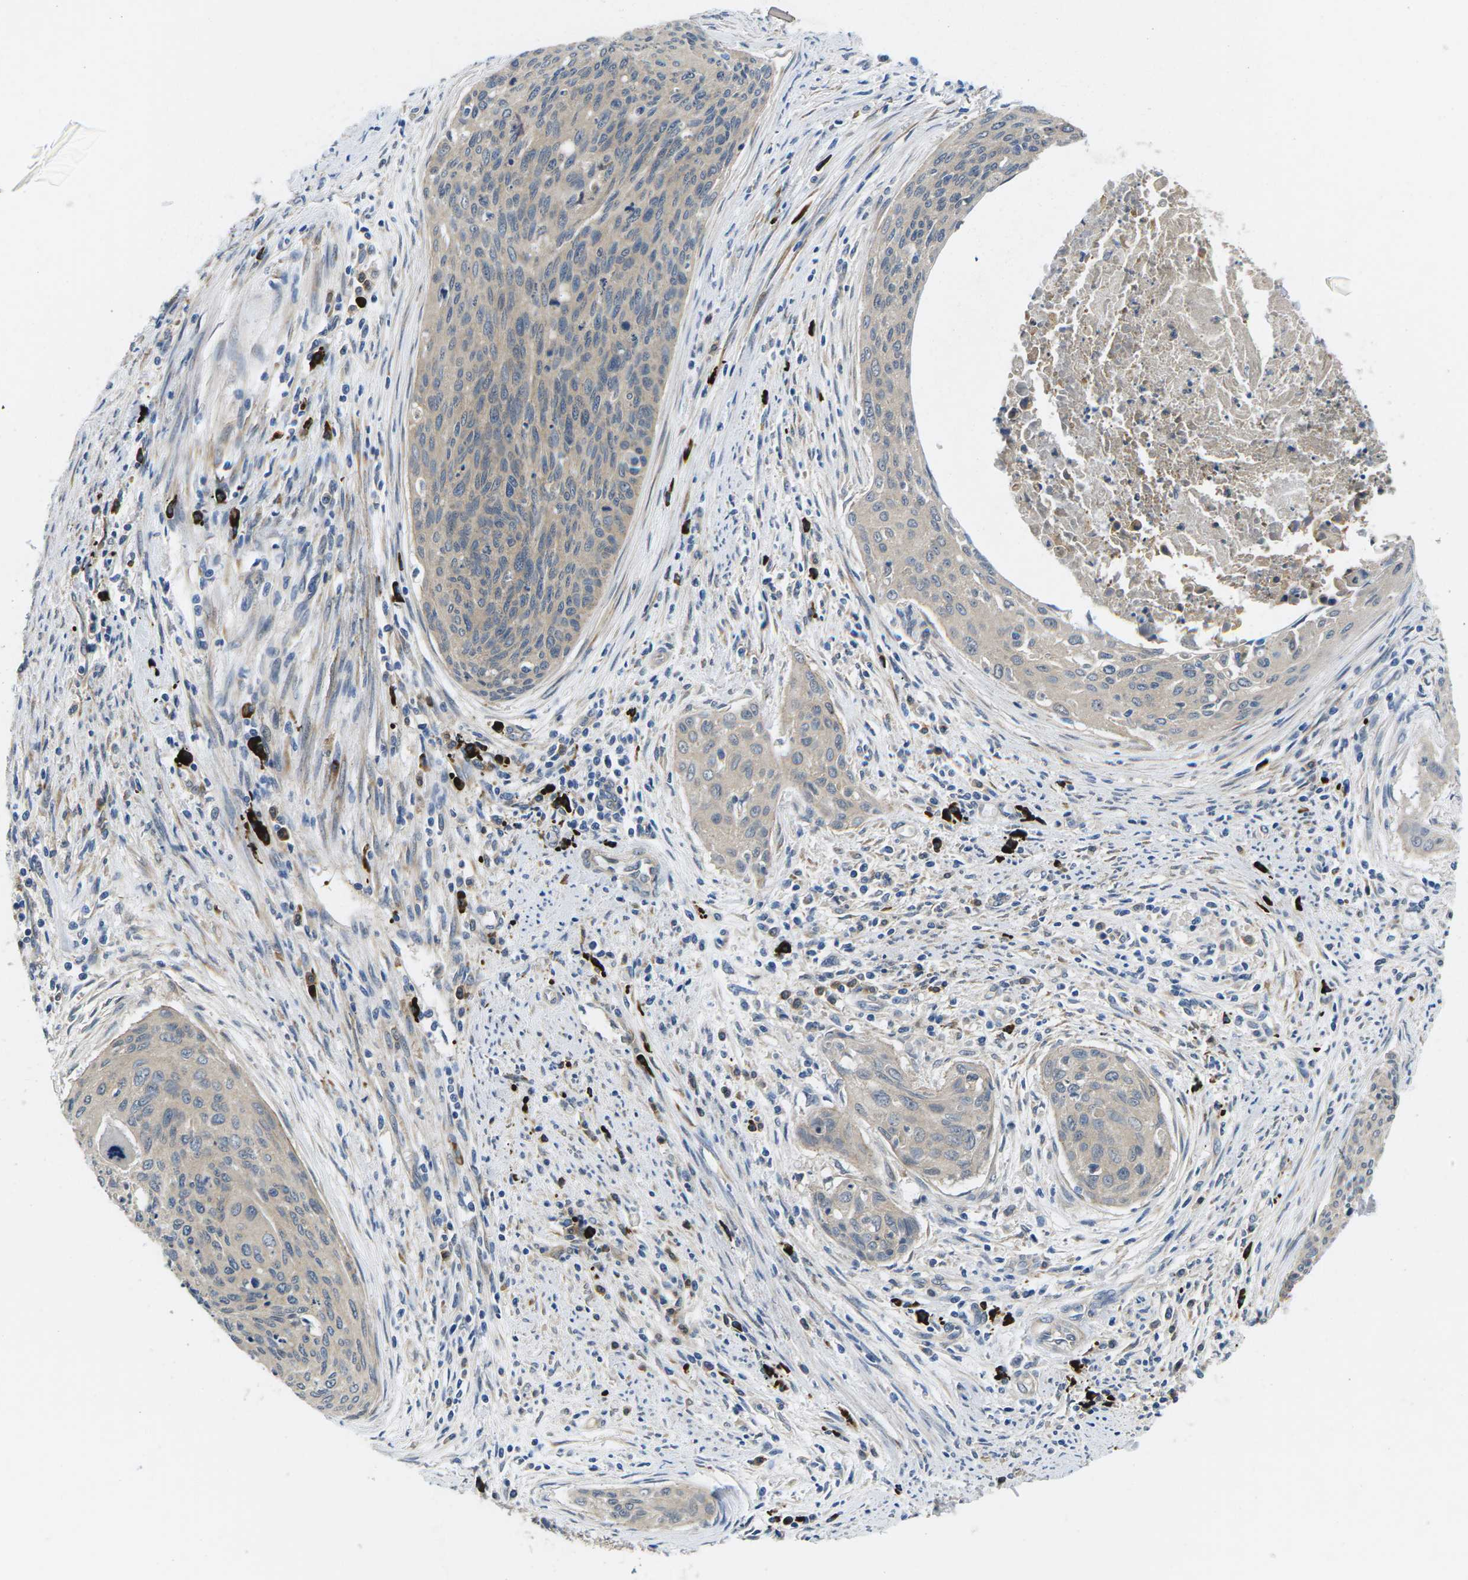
{"staining": {"intensity": "weak", "quantity": "25%-75%", "location": "cytoplasmic/membranous"}, "tissue": "cervical cancer", "cell_type": "Tumor cells", "image_type": "cancer", "snomed": [{"axis": "morphology", "description": "Squamous cell carcinoma, NOS"}, {"axis": "topography", "description": "Cervix"}], "caption": "High-magnification brightfield microscopy of cervical cancer stained with DAB (3,3'-diaminobenzidine) (brown) and counterstained with hematoxylin (blue). tumor cells exhibit weak cytoplasmic/membranous expression is identified in approximately25%-75% of cells.", "gene": "PLCE1", "patient": {"sex": "female", "age": 55}}